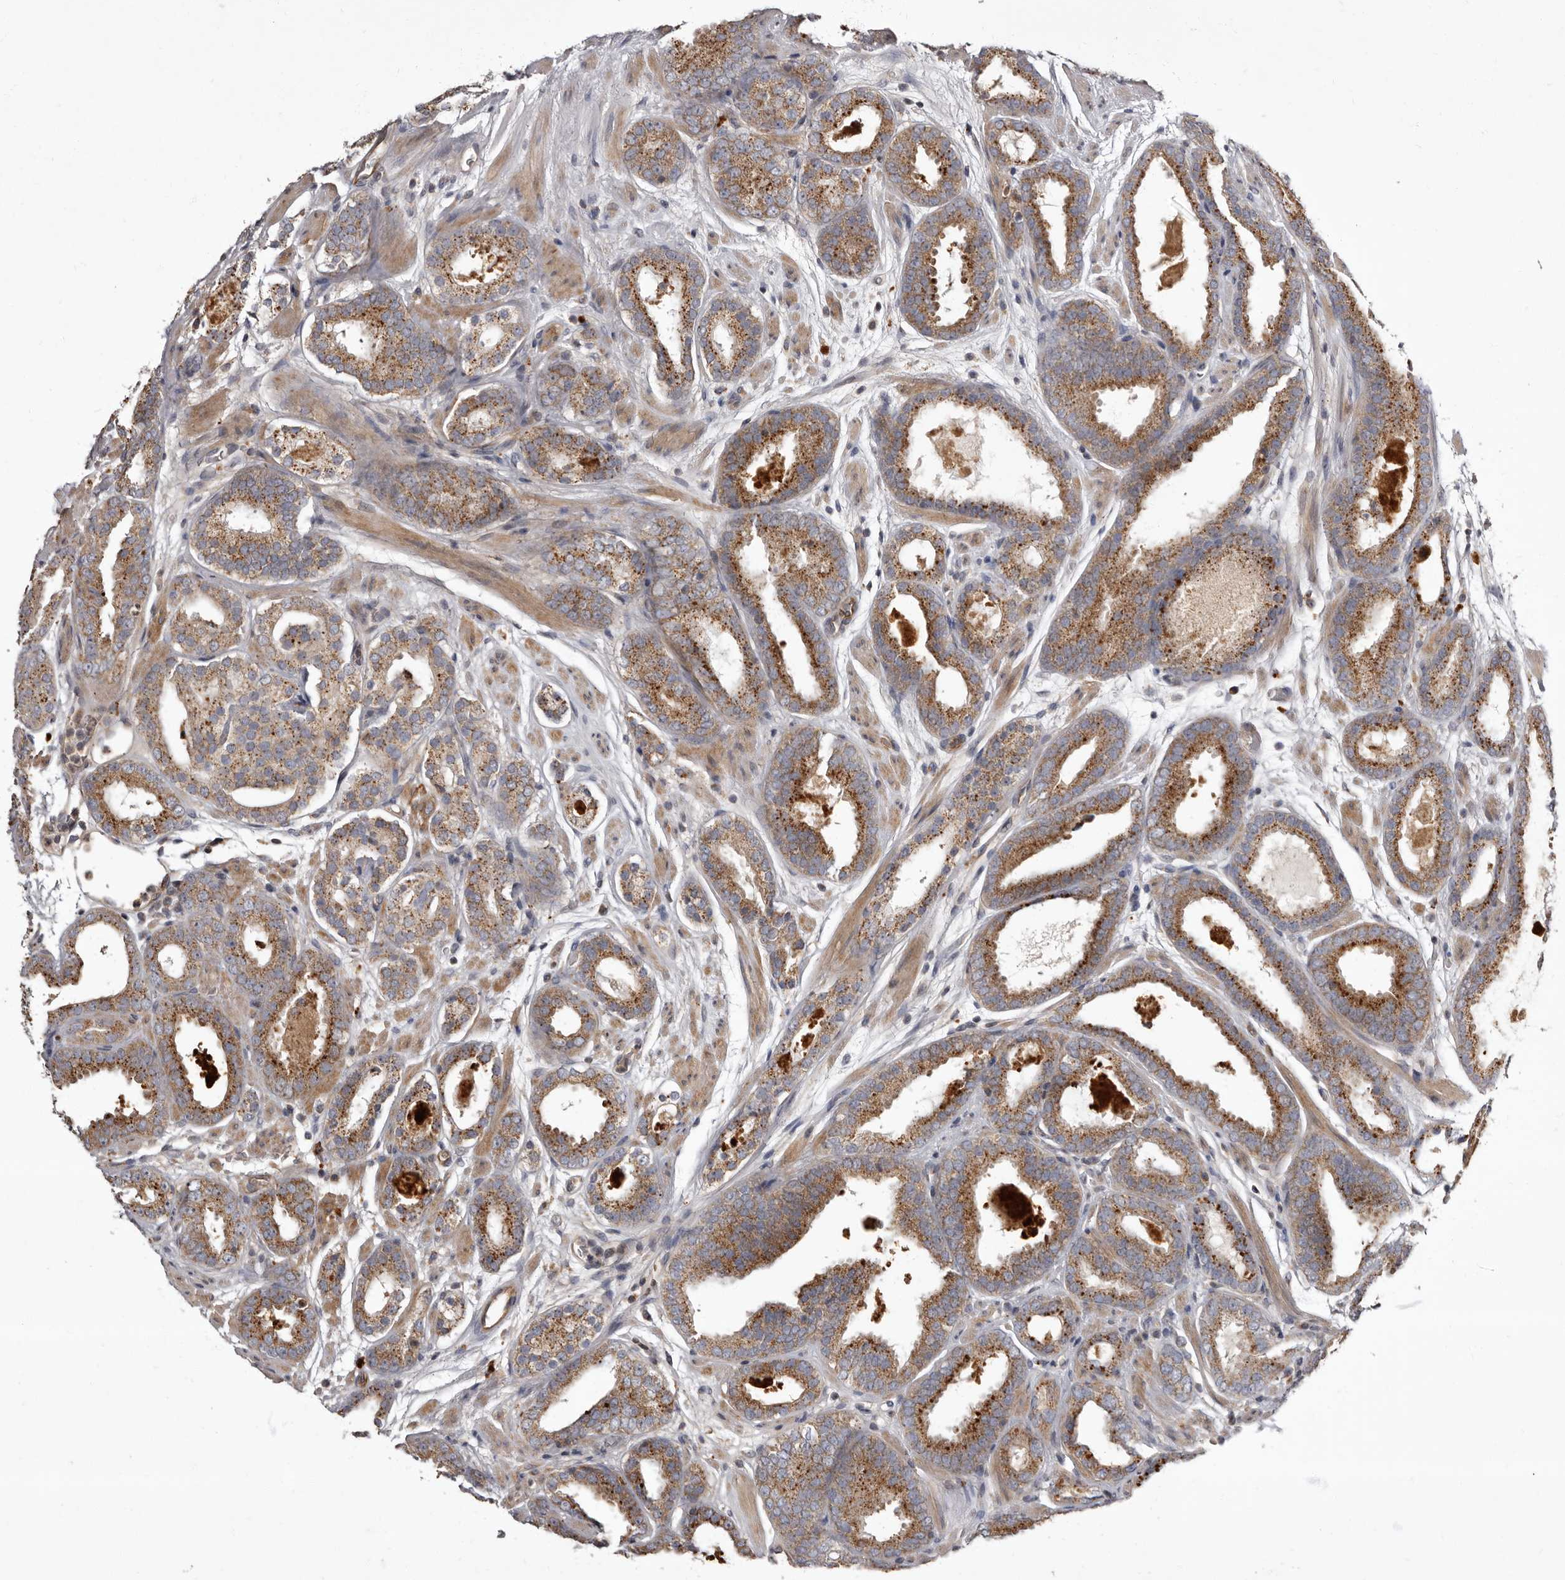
{"staining": {"intensity": "moderate", "quantity": ">75%", "location": "cytoplasmic/membranous"}, "tissue": "prostate cancer", "cell_type": "Tumor cells", "image_type": "cancer", "snomed": [{"axis": "morphology", "description": "Adenocarcinoma, Low grade"}, {"axis": "topography", "description": "Prostate"}], "caption": "Adenocarcinoma (low-grade) (prostate) stained for a protein demonstrates moderate cytoplasmic/membranous positivity in tumor cells.", "gene": "ADCY2", "patient": {"sex": "male", "age": 69}}